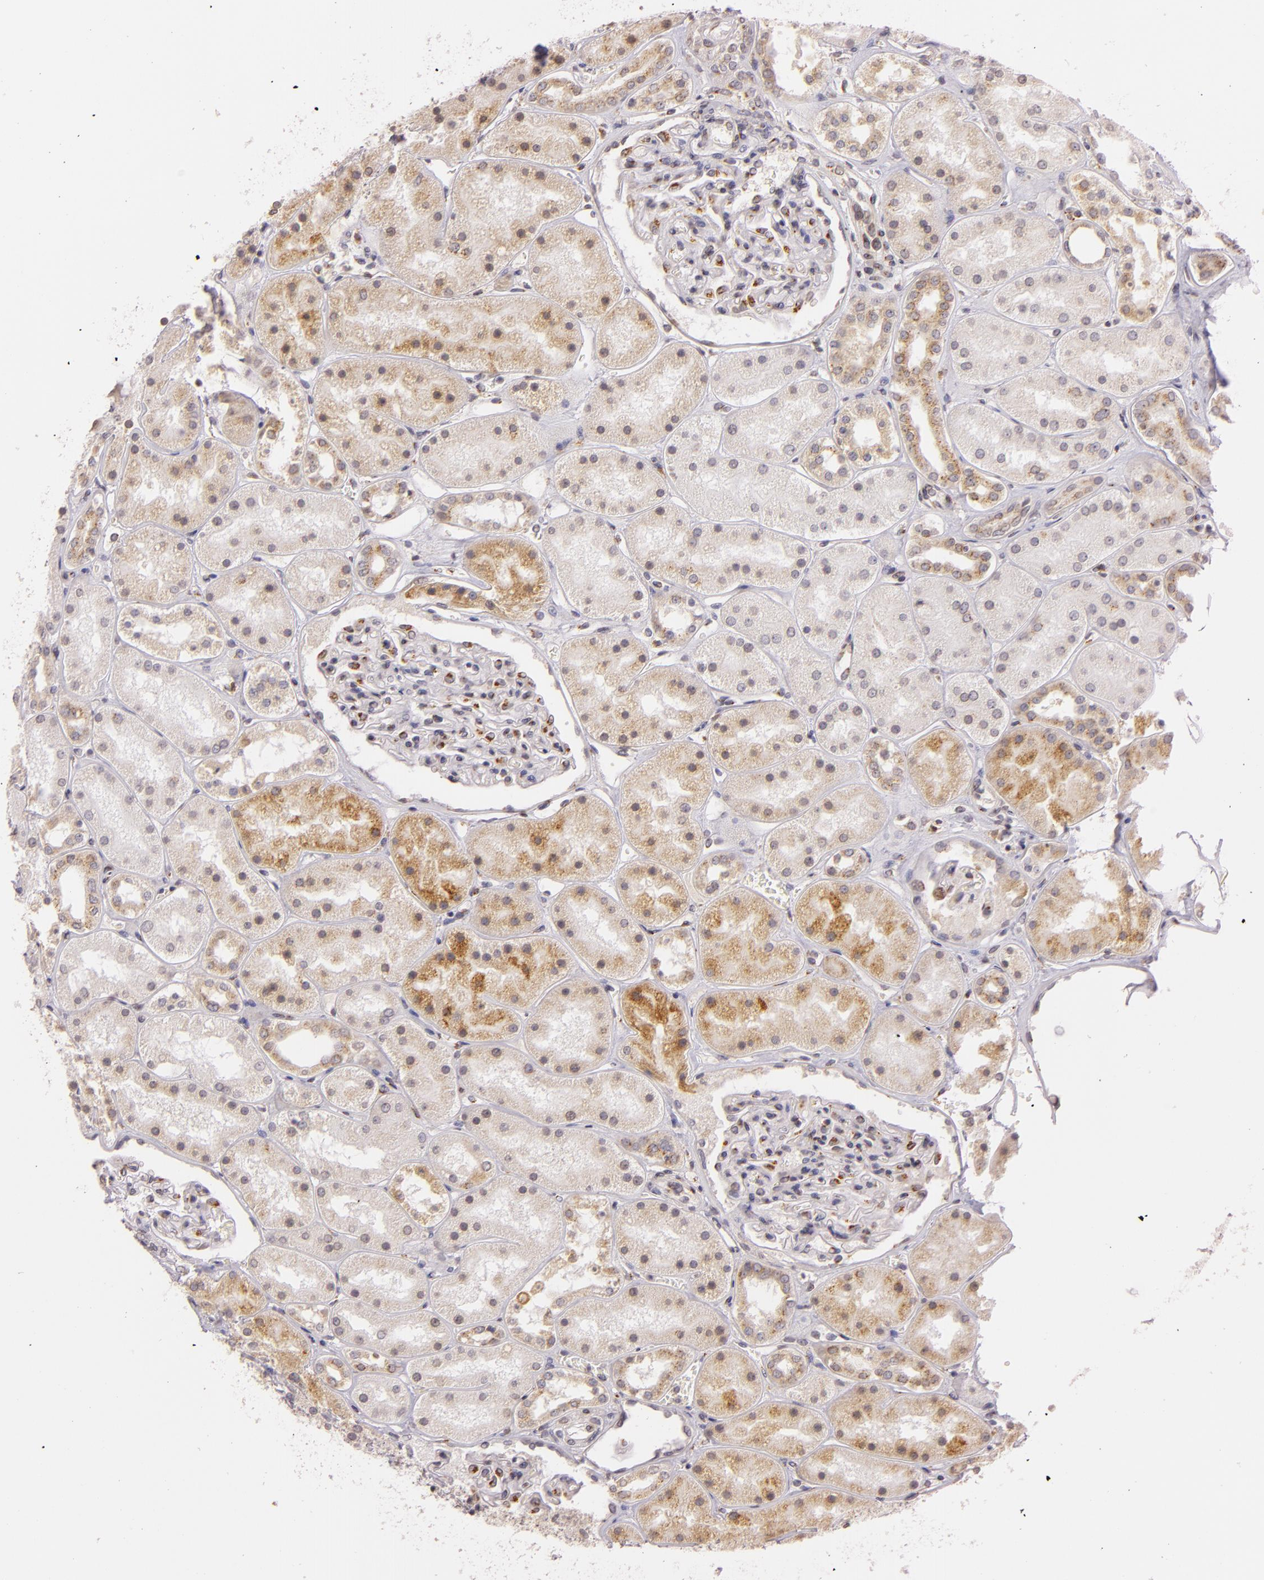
{"staining": {"intensity": "moderate", "quantity": "25%-75%", "location": "cytoplasmic/membranous"}, "tissue": "kidney", "cell_type": "Cells in glomeruli", "image_type": "normal", "snomed": [{"axis": "morphology", "description": "Normal tissue, NOS"}, {"axis": "topography", "description": "Kidney"}], "caption": "Kidney stained with IHC demonstrates moderate cytoplasmic/membranous positivity in approximately 25%-75% of cells in glomeruli. (Brightfield microscopy of DAB IHC at high magnification).", "gene": "LGMN", "patient": {"sex": "male", "age": 28}}